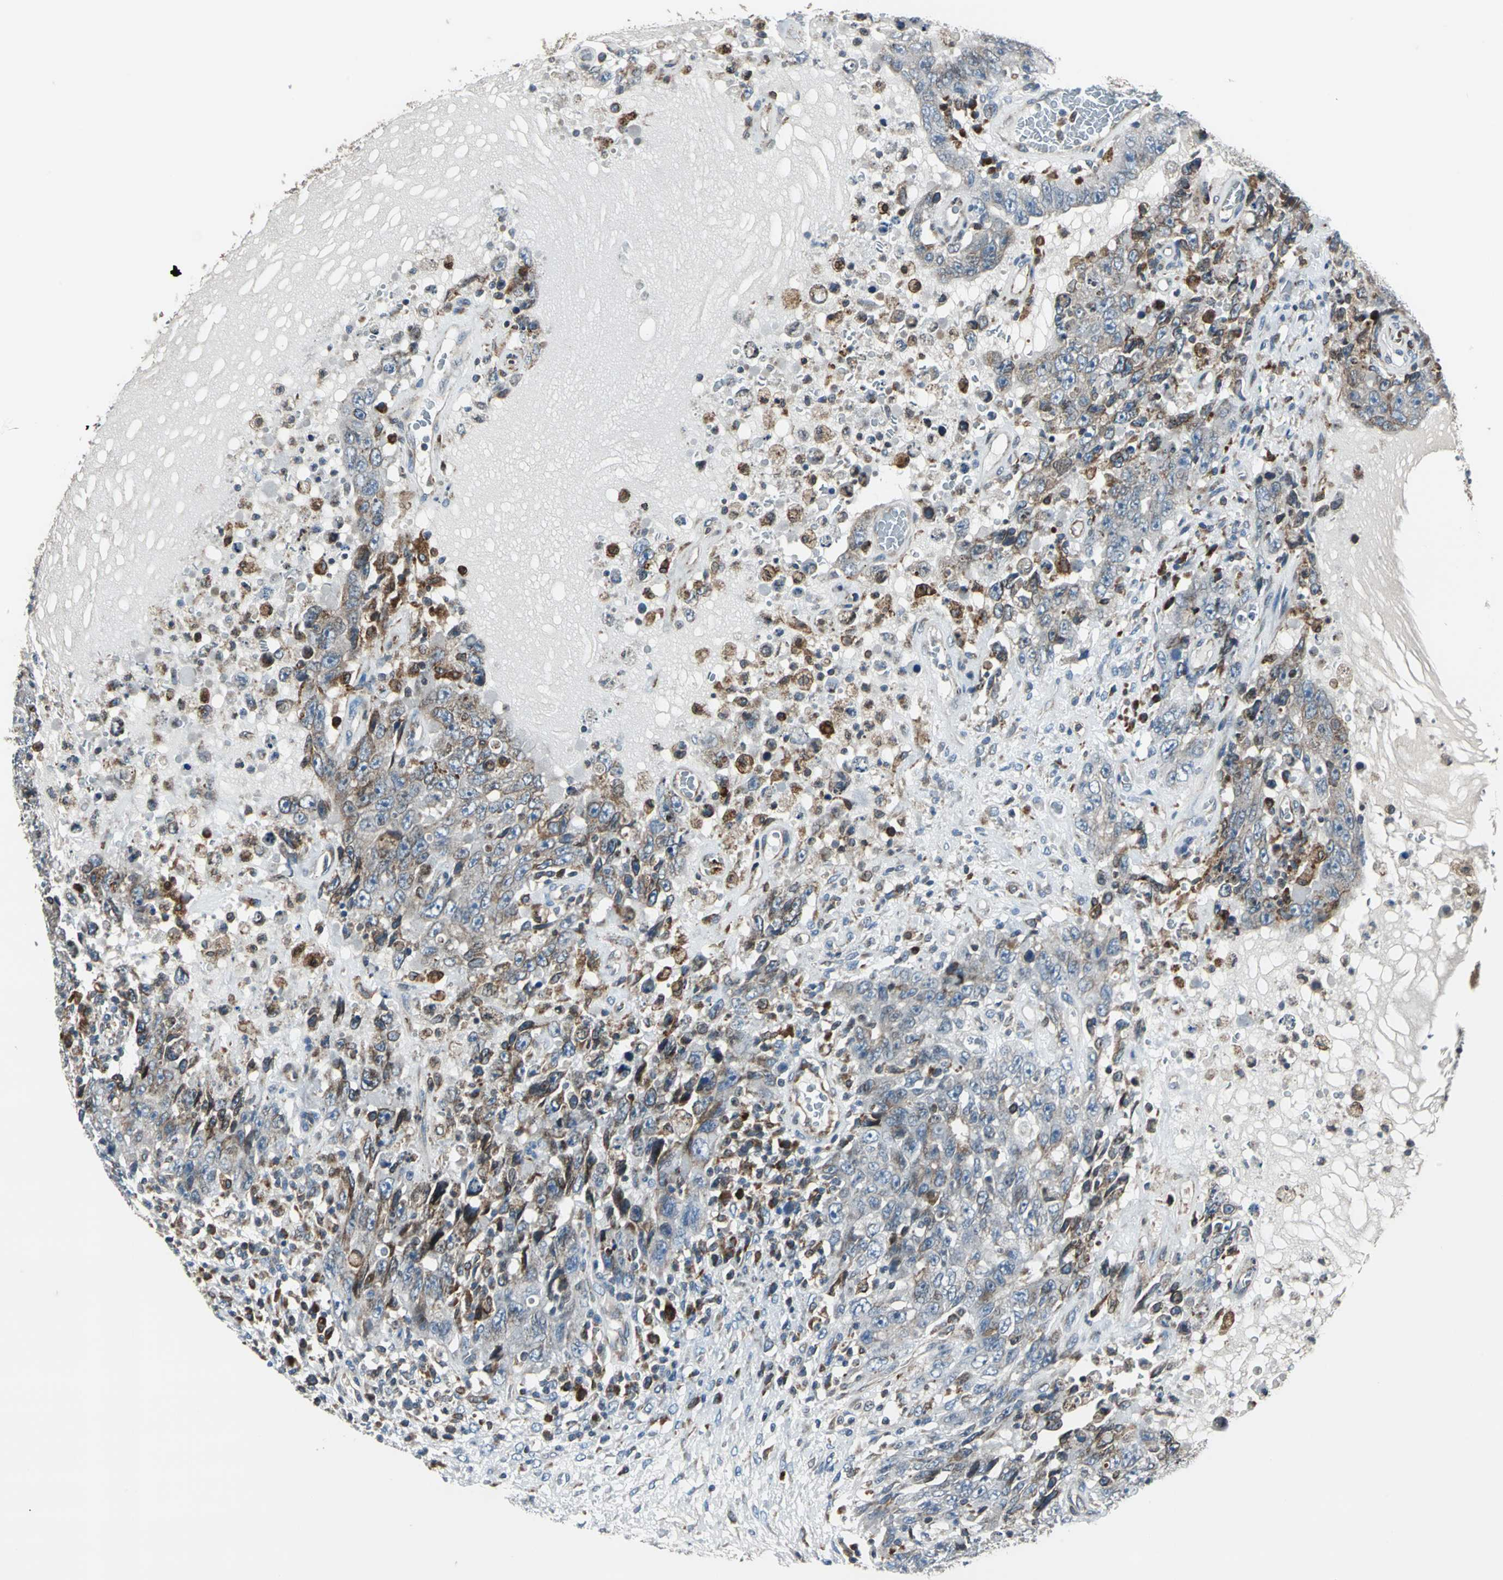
{"staining": {"intensity": "moderate", "quantity": "<25%", "location": "cytoplasmic/membranous"}, "tissue": "testis cancer", "cell_type": "Tumor cells", "image_type": "cancer", "snomed": [{"axis": "morphology", "description": "Carcinoma, Embryonal, NOS"}, {"axis": "topography", "description": "Testis"}], "caption": "Immunohistochemistry (IHC) (DAB (3,3'-diaminobenzidine)) staining of human testis cancer reveals moderate cytoplasmic/membranous protein positivity in about <25% of tumor cells.", "gene": "HTATIP2", "patient": {"sex": "male", "age": 26}}